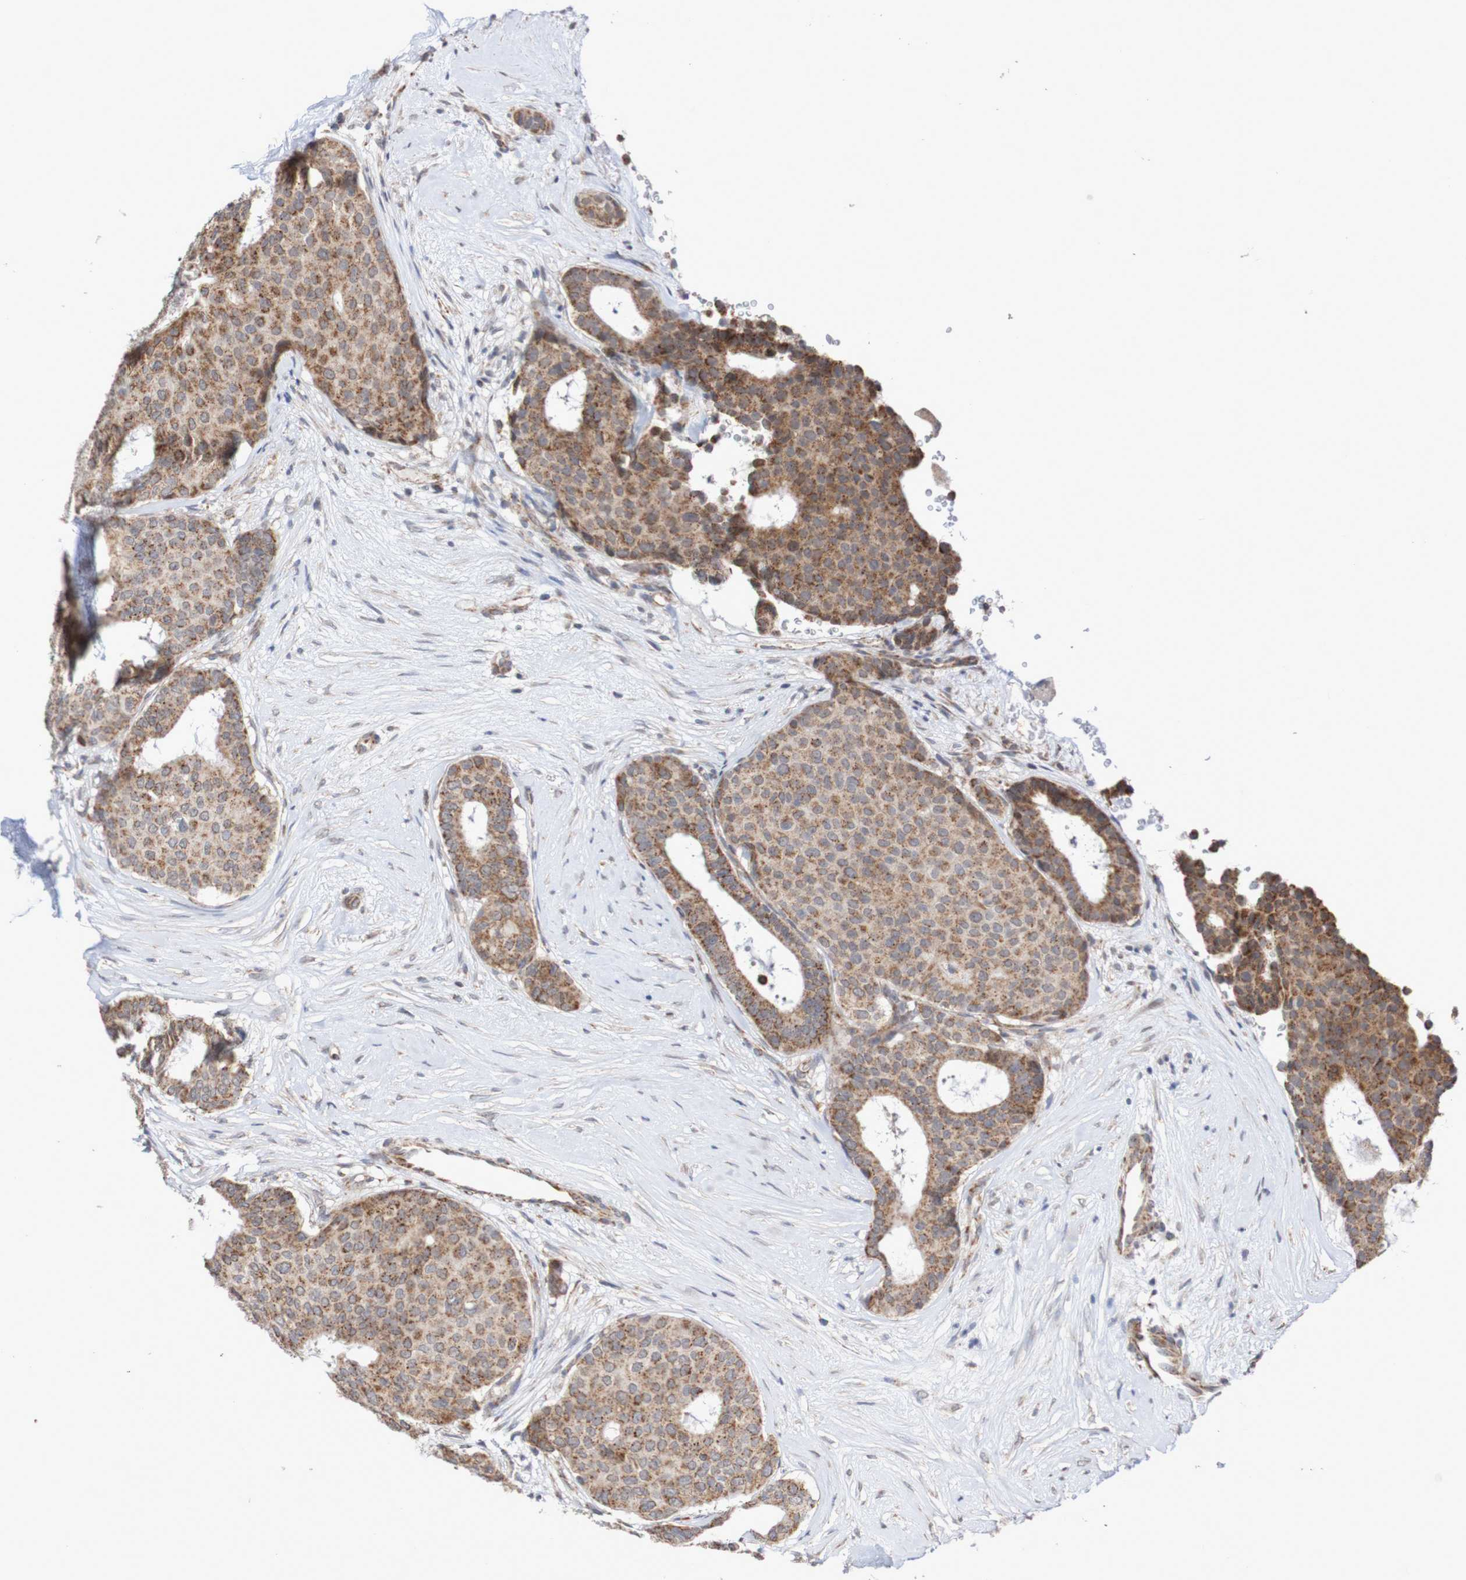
{"staining": {"intensity": "moderate", "quantity": ">75%", "location": "cytoplasmic/membranous"}, "tissue": "breast cancer", "cell_type": "Tumor cells", "image_type": "cancer", "snomed": [{"axis": "morphology", "description": "Duct carcinoma"}, {"axis": "topography", "description": "Breast"}], "caption": "Breast cancer was stained to show a protein in brown. There is medium levels of moderate cytoplasmic/membranous staining in approximately >75% of tumor cells. The staining was performed using DAB (3,3'-diaminobenzidine) to visualize the protein expression in brown, while the nuclei were stained in blue with hematoxylin (Magnification: 20x).", "gene": "DVL1", "patient": {"sex": "female", "age": 75}}